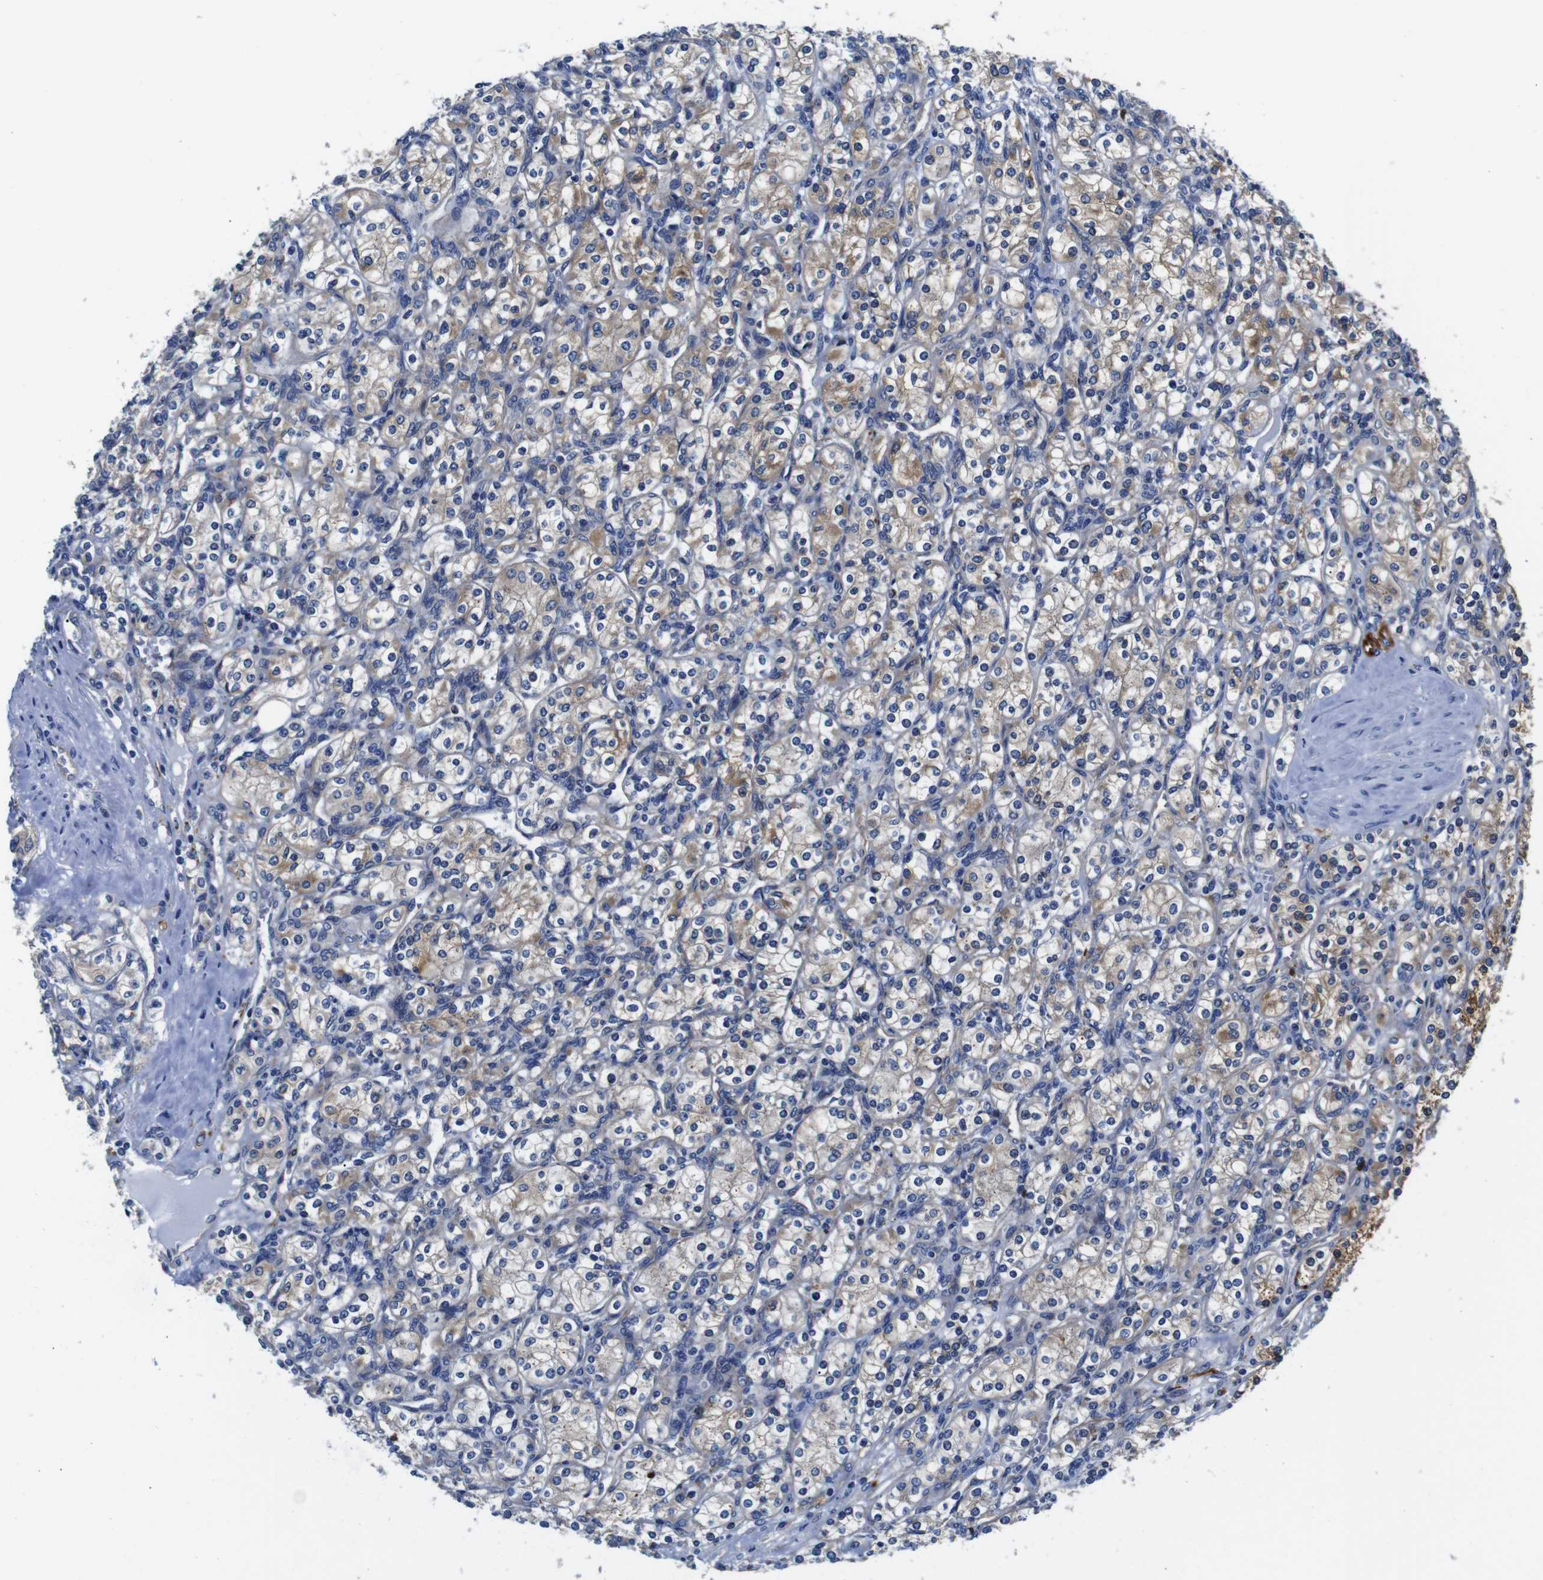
{"staining": {"intensity": "weak", "quantity": "25%-75%", "location": "cytoplasmic/membranous"}, "tissue": "renal cancer", "cell_type": "Tumor cells", "image_type": "cancer", "snomed": [{"axis": "morphology", "description": "Adenocarcinoma, NOS"}, {"axis": "topography", "description": "Kidney"}], "caption": "High-magnification brightfield microscopy of adenocarcinoma (renal) stained with DAB (brown) and counterstained with hematoxylin (blue). tumor cells exhibit weak cytoplasmic/membranous staining is appreciated in approximately25%-75% of cells.", "gene": "GIMAP2", "patient": {"sex": "male", "age": 77}}